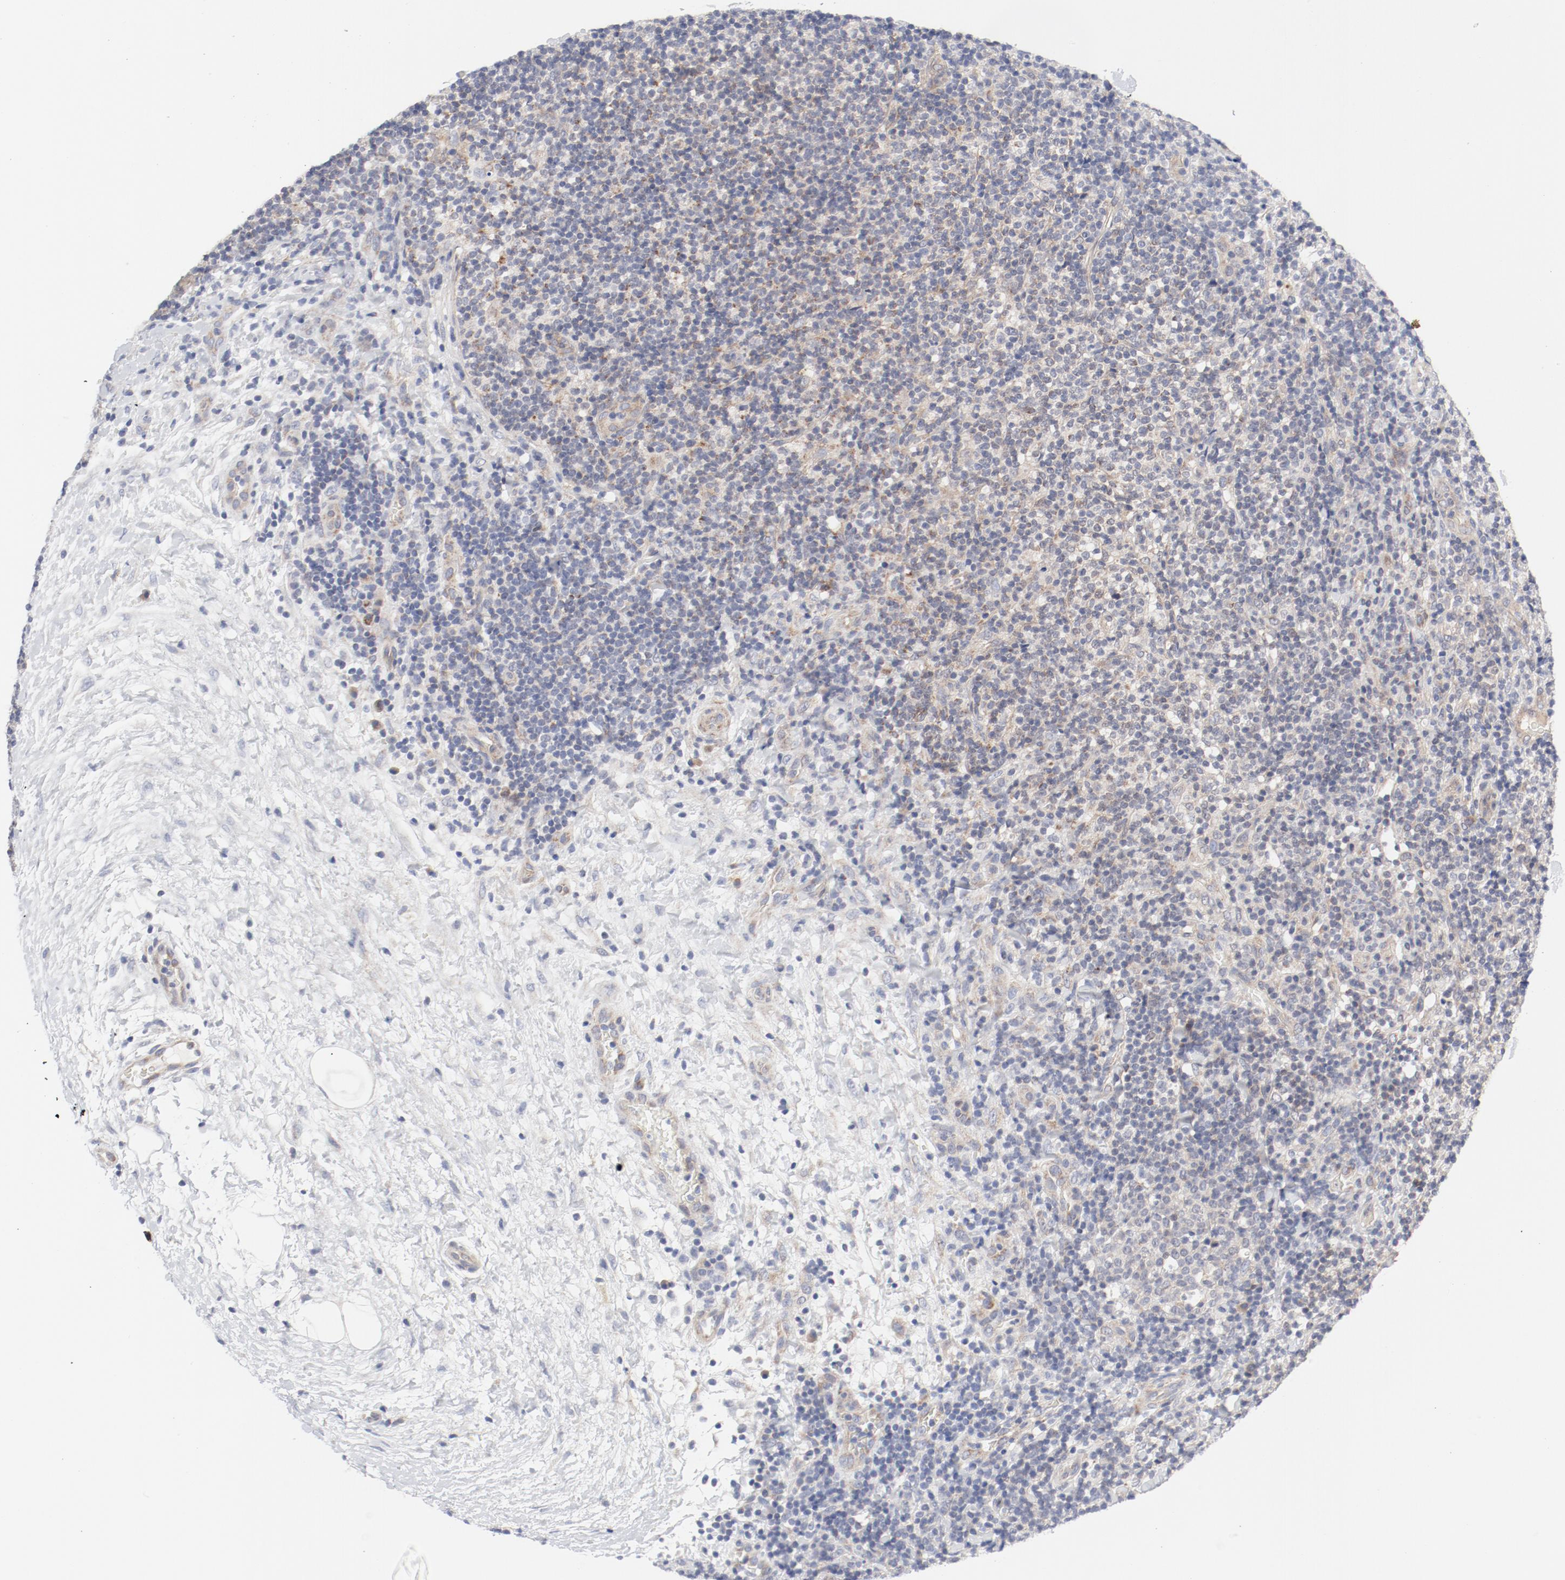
{"staining": {"intensity": "weak", "quantity": "25%-75%", "location": "cytoplasmic/membranous"}, "tissue": "lymphoma", "cell_type": "Tumor cells", "image_type": "cancer", "snomed": [{"axis": "morphology", "description": "Malignant lymphoma, non-Hodgkin's type, Low grade"}, {"axis": "topography", "description": "Lymph node"}], "caption": "A brown stain labels weak cytoplasmic/membranous positivity of a protein in human lymphoma tumor cells. Using DAB (brown) and hematoxylin (blue) stains, captured at high magnification using brightfield microscopy.", "gene": "BAD", "patient": {"sex": "female", "age": 76}}